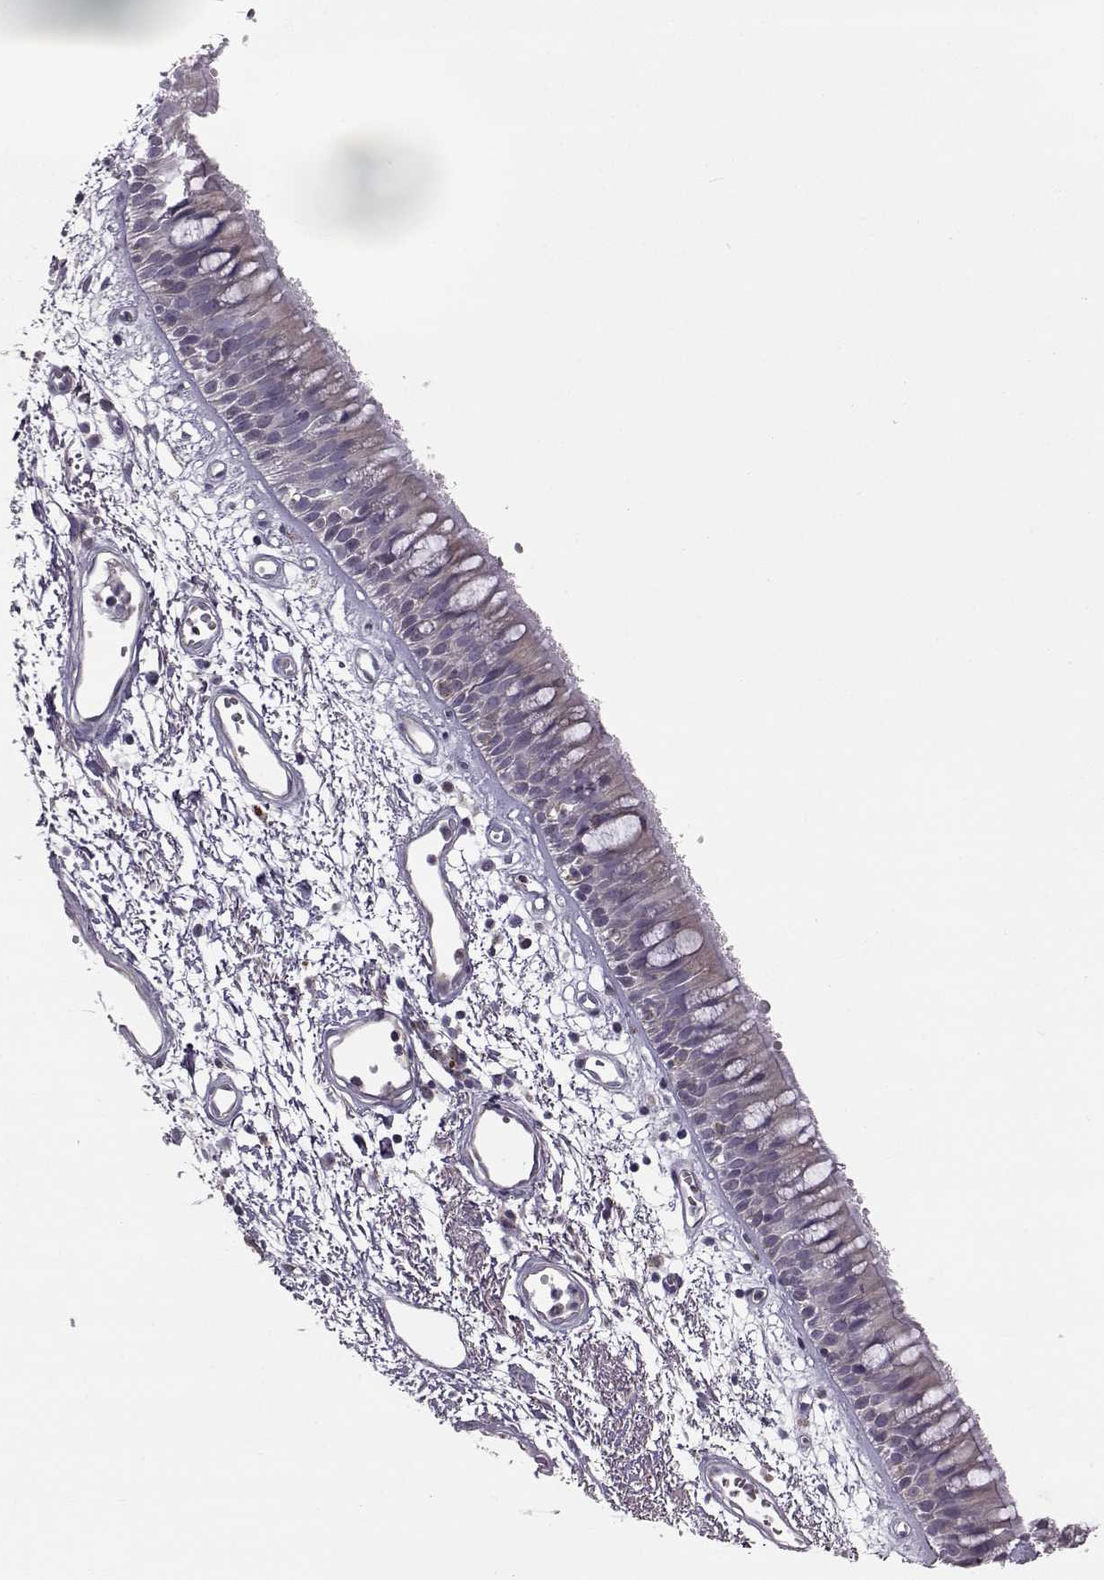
{"staining": {"intensity": "negative", "quantity": "none", "location": "none"}, "tissue": "bronchus", "cell_type": "Respiratory epithelial cells", "image_type": "normal", "snomed": [{"axis": "morphology", "description": "Normal tissue, NOS"}, {"axis": "morphology", "description": "Squamous cell carcinoma, NOS"}, {"axis": "topography", "description": "Cartilage tissue"}, {"axis": "topography", "description": "Bronchus"}, {"axis": "topography", "description": "Lung"}], "caption": "DAB (3,3'-diaminobenzidine) immunohistochemical staining of normal bronchus reveals no significant expression in respiratory epithelial cells. Nuclei are stained in blue.", "gene": "B3GNT6", "patient": {"sex": "male", "age": 66}}